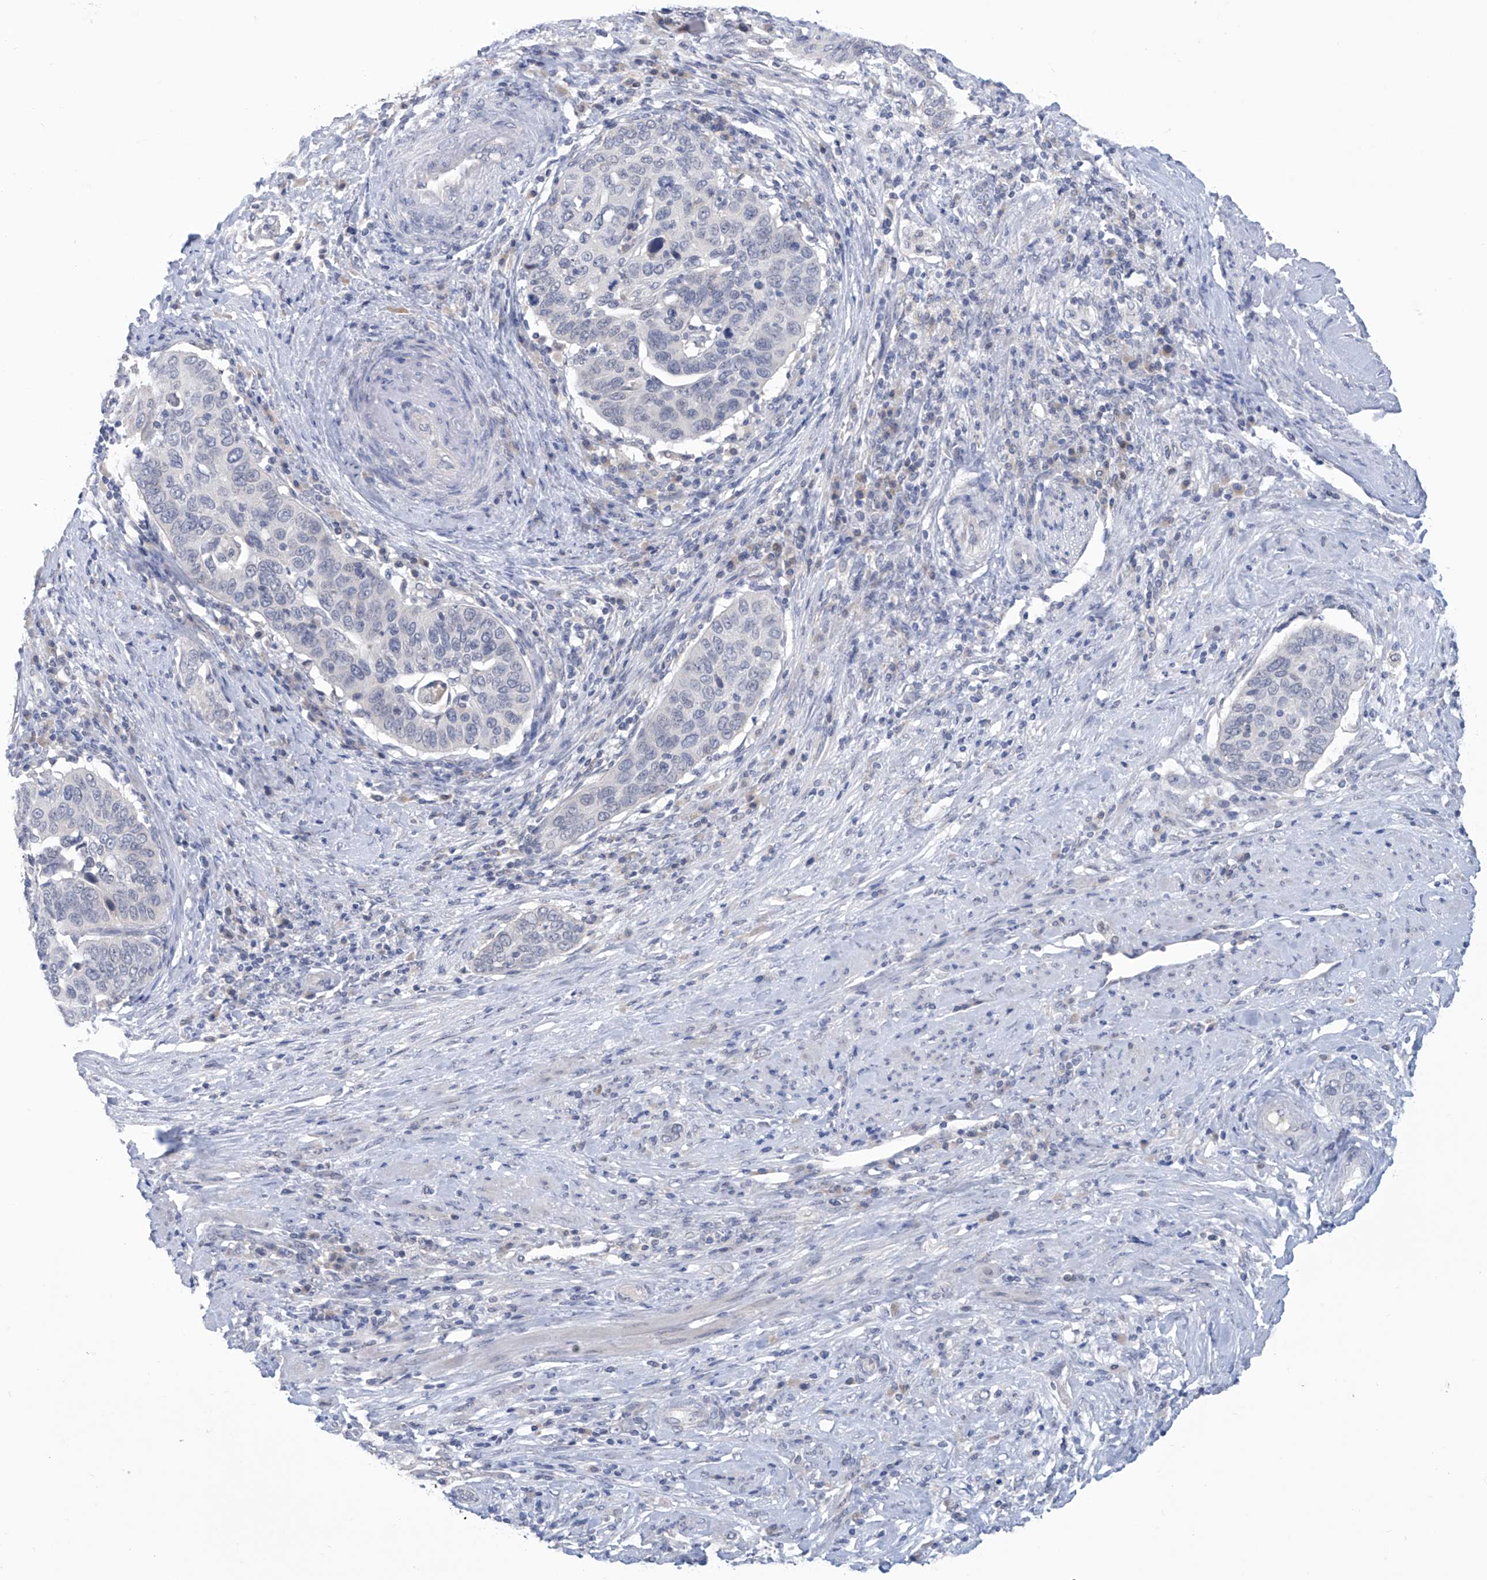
{"staining": {"intensity": "negative", "quantity": "none", "location": "none"}, "tissue": "cervical cancer", "cell_type": "Tumor cells", "image_type": "cancer", "snomed": [{"axis": "morphology", "description": "Squamous cell carcinoma, NOS"}, {"axis": "topography", "description": "Cervix"}], "caption": "Immunohistochemistry histopathology image of cervical cancer stained for a protein (brown), which reveals no expression in tumor cells.", "gene": "IBA57", "patient": {"sex": "female", "age": 60}}